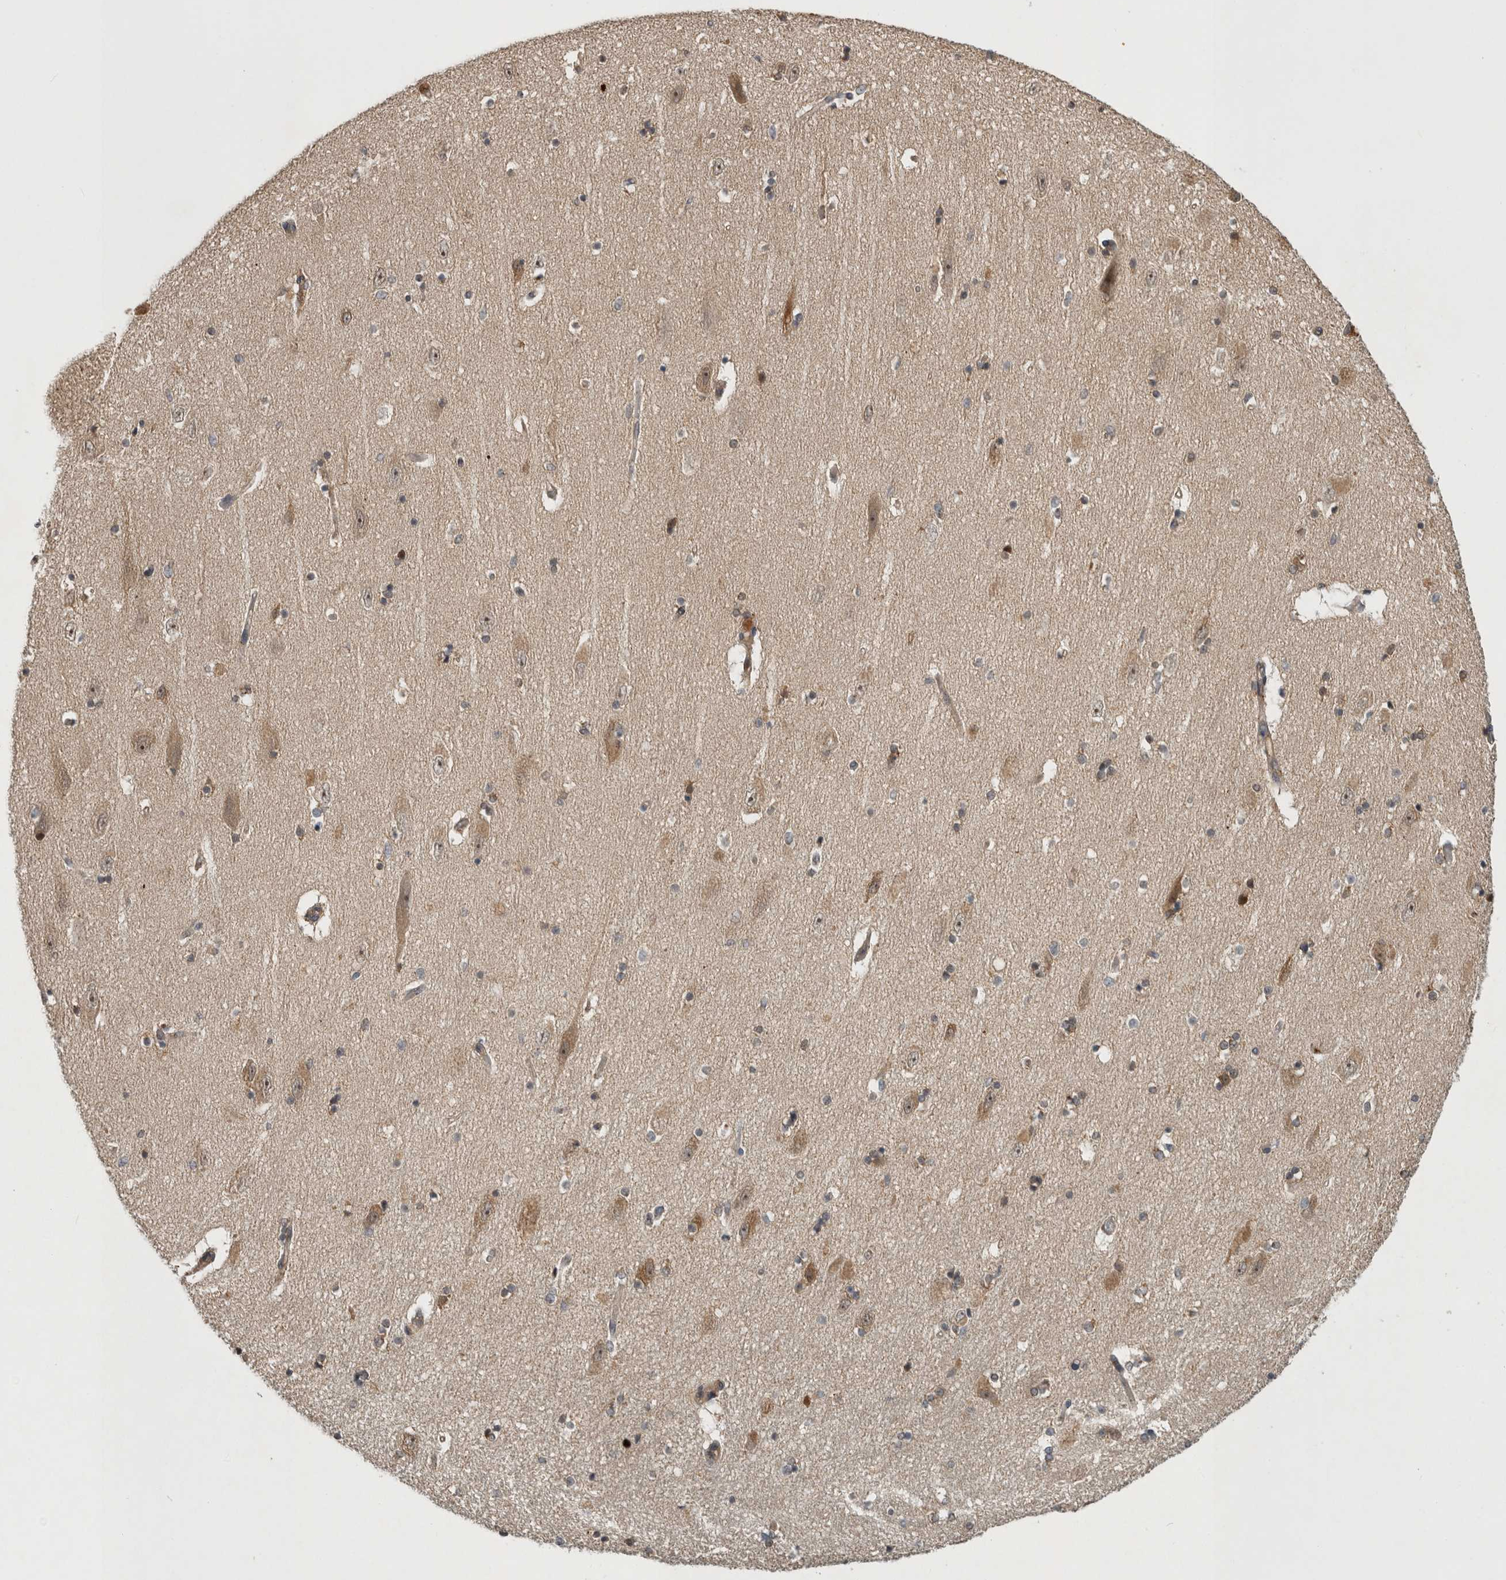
{"staining": {"intensity": "weak", "quantity": "25%-75%", "location": "nuclear"}, "tissue": "hippocampus", "cell_type": "Glial cells", "image_type": "normal", "snomed": [{"axis": "morphology", "description": "Normal tissue, NOS"}, {"axis": "topography", "description": "Hippocampus"}], "caption": "Glial cells demonstrate low levels of weak nuclear positivity in about 25%-75% of cells in normal human hippocampus.", "gene": "TRMT61B", "patient": {"sex": "female", "age": 54}}